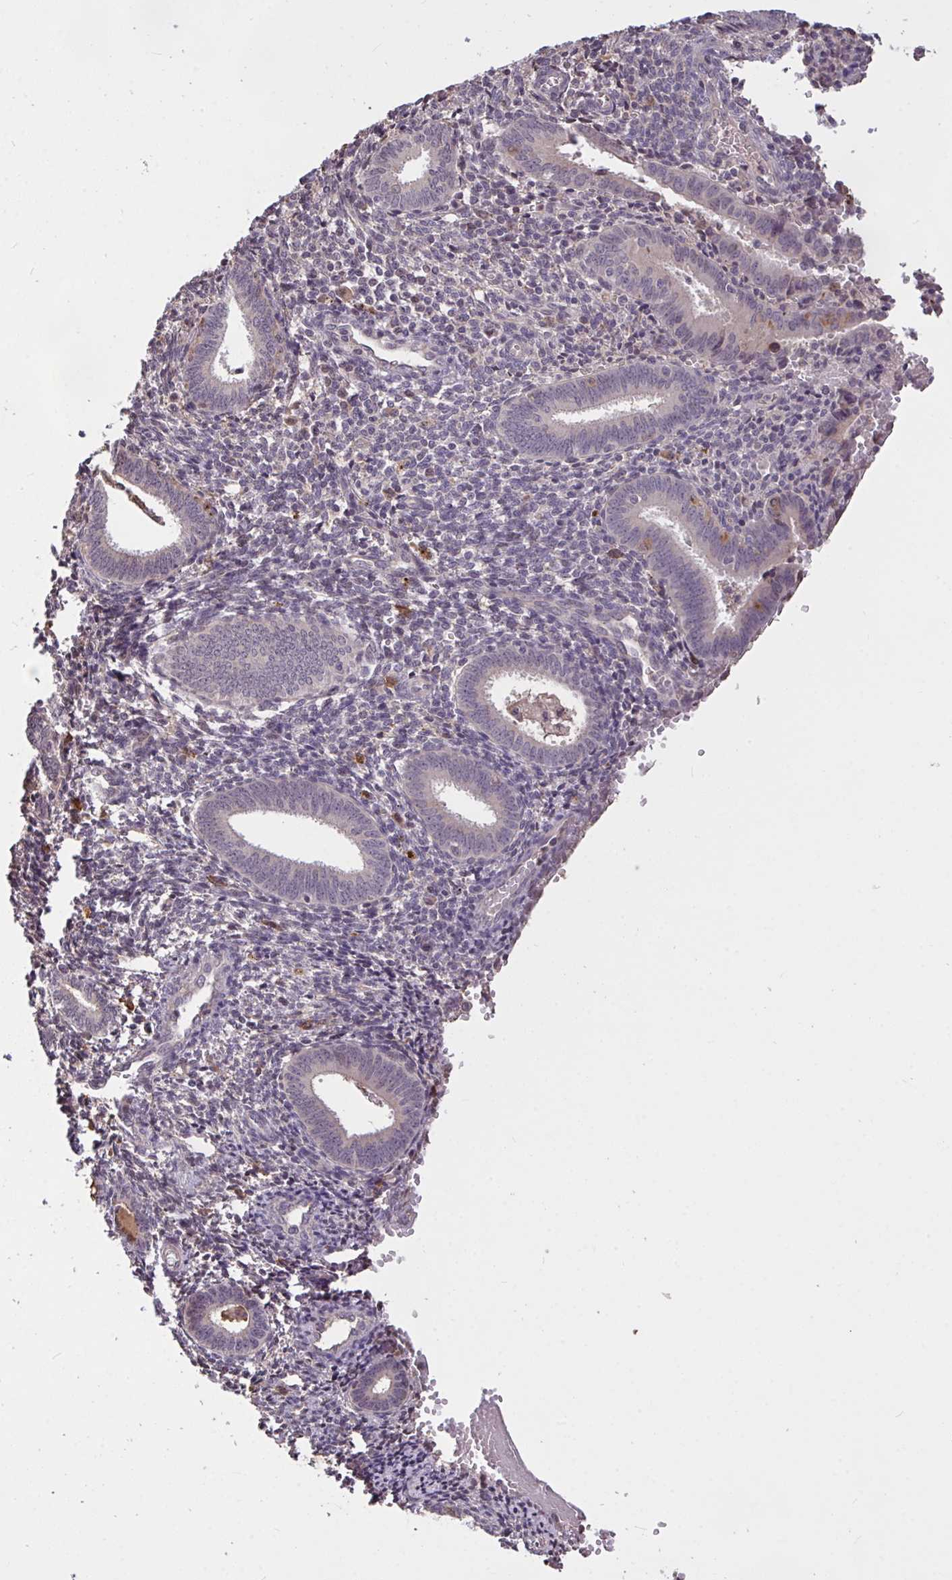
{"staining": {"intensity": "negative", "quantity": "none", "location": "none"}, "tissue": "endometrium", "cell_type": "Cells in endometrial stroma", "image_type": "normal", "snomed": [{"axis": "morphology", "description": "Normal tissue, NOS"}, {"axis": "topography", "description": "Endometrium"}], "caption": "Immunohistochemistry (IHC) histopathology image of unremarkable human endometrium stained for a protein (brown), which reveals no positivity in cells in endometrial stroma. Brightfield microscopy of IHC stained with DAB (brown) and hematoxylin (blue), captured at high magnification.", "gene": "FCER1A", "patient": {"sex": "female", "age": 41}}